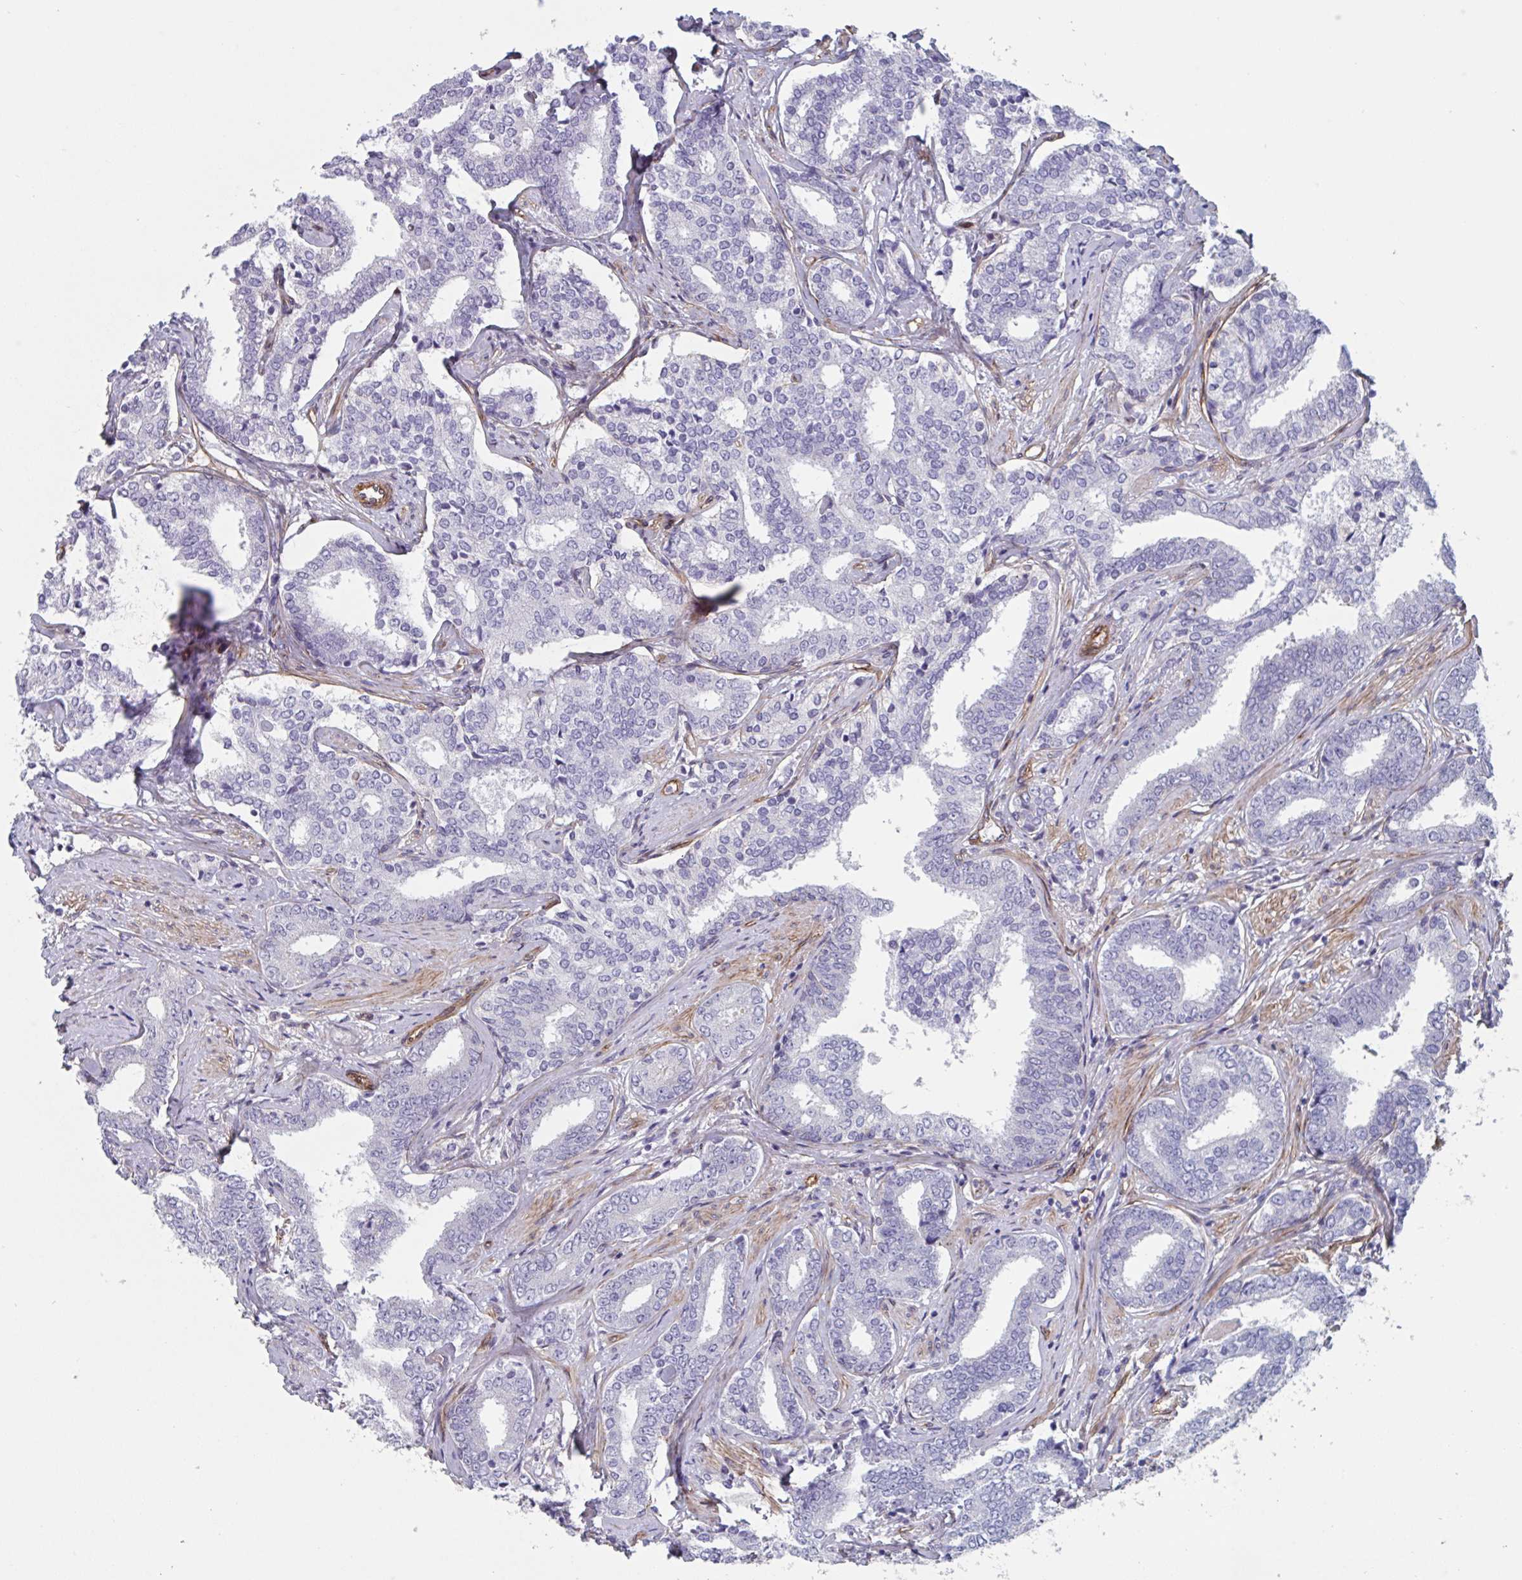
{"staining": {"intensity": "negative", "quantity": "none", "location": "none"}, "tissue": "prostate cancer", "cell_type": "Tumor cells", "image_type": "cancer", "snomed": [{"axis": "morphology", "description": "Adenocarcinoma, High grade"}, {"axis": "topography", "description": "Prostate"}], "caption": "IHC micrograph of neoplastic tissue: prostate adenocarcinoma (high-grade) stained with DAB (3,3'-diaminobenzidine) demonstrates no significant protein staining in tumor cells.", "gene": "CITED4", "patient": {"sex": "male", "age": 72}}